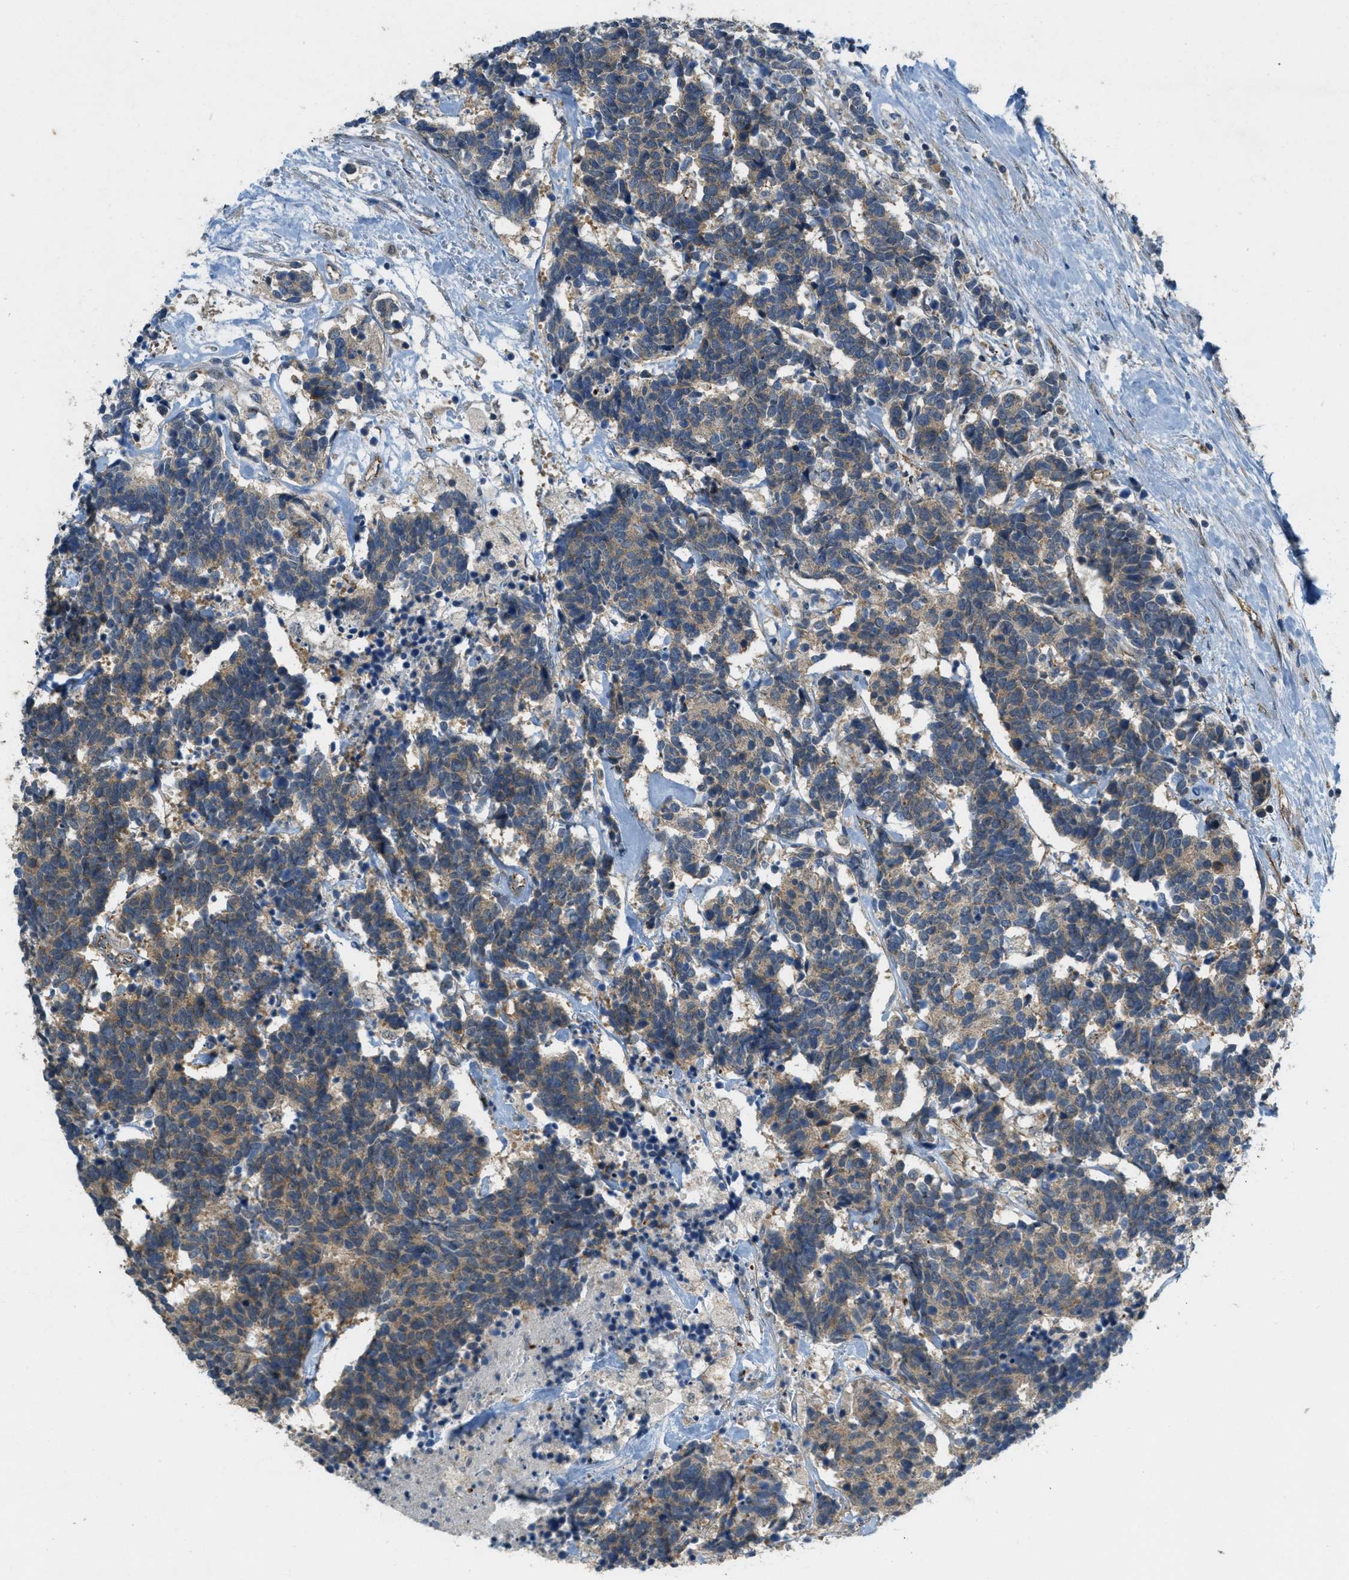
{"staining": {"intensity": "moderate", "quantity": ">75%", "location": "cytoplasmic/membranous"}, "tissue": "carcinoid", "cell_type": "Tumor cells", "image_type": "cancer", "snomed": [{"axis": "morphology", "description": "Carcinoma, NOS"}, {"axis": "morphology", "description": "Carcinoid, malignant, NOS"}, {"axis": "topography", "description": "Urinary bladder"}], "caption": "A high-resolution histopathology image shows immunohistochemistry staining of carcinoma, which demonstrates moderate cytoplasmic/membranous positivity in about >75% of tumor cells. The staining was performed using DAB, with brown indicating positive protein expression. Nuclei are stained blue with hematoxylin.", "gene": "JCAD", "patient": {"sex": "male", "age": 57}}